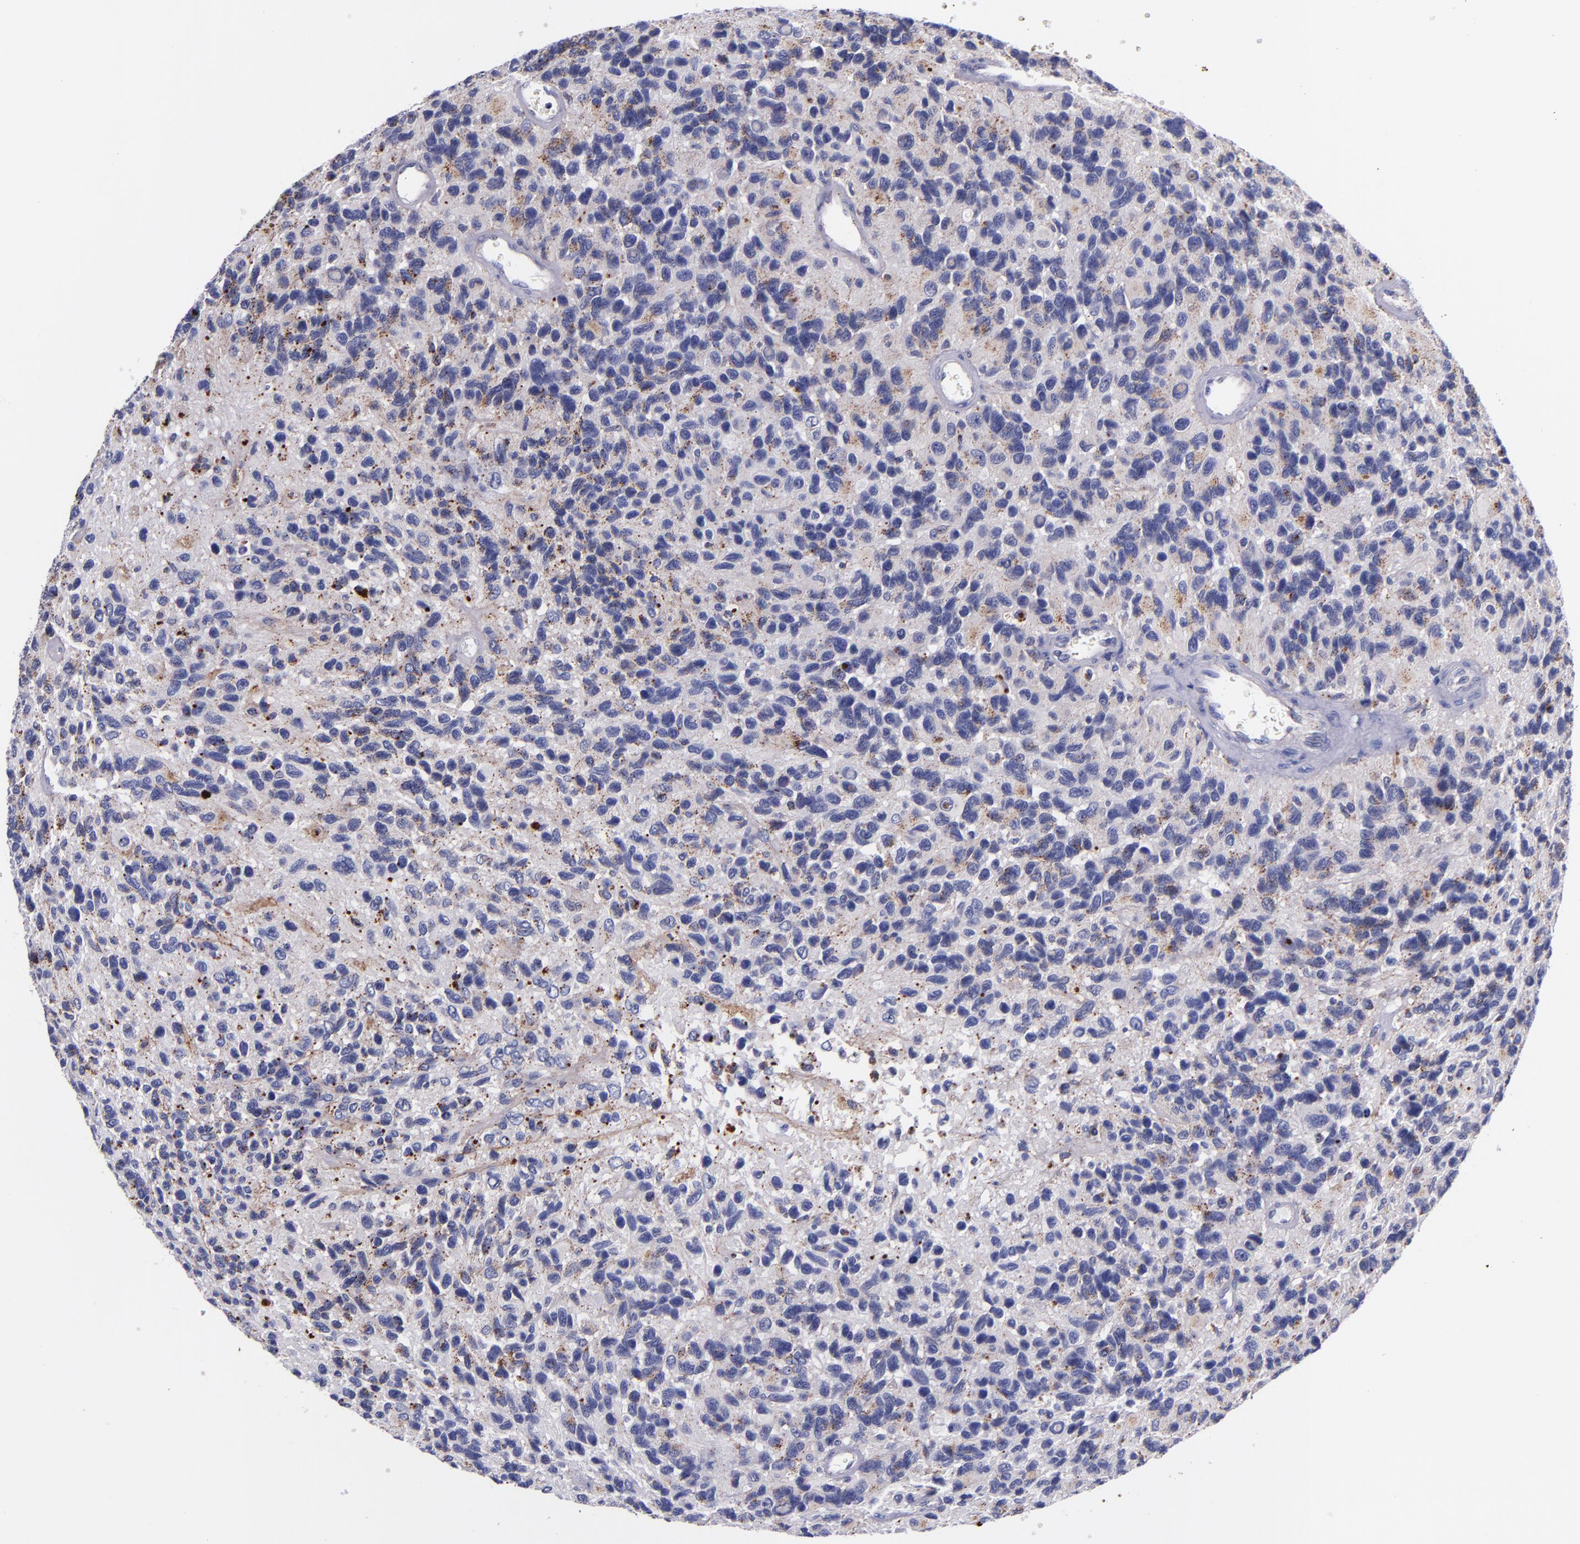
{"staining": {"intensity": "negative", "quantity": "none", "location": "none"}, "tissue": "glioma", "cell_type": "Tumor cells", "image_type": "cancer", "snomed": [{"axis": "morphology", "description": "Glioma, malignant, High grade"}, {"axis": "topography", "description": "Brain"}], "caption": "A histopathology image of glioma stained for a protein reveals no brown staining in tumor cells. (DAB IHC visualized using brightfield microscopy, high magnification).", "gene": "IVL", "patient": {"sex": "male", "age": 77}}